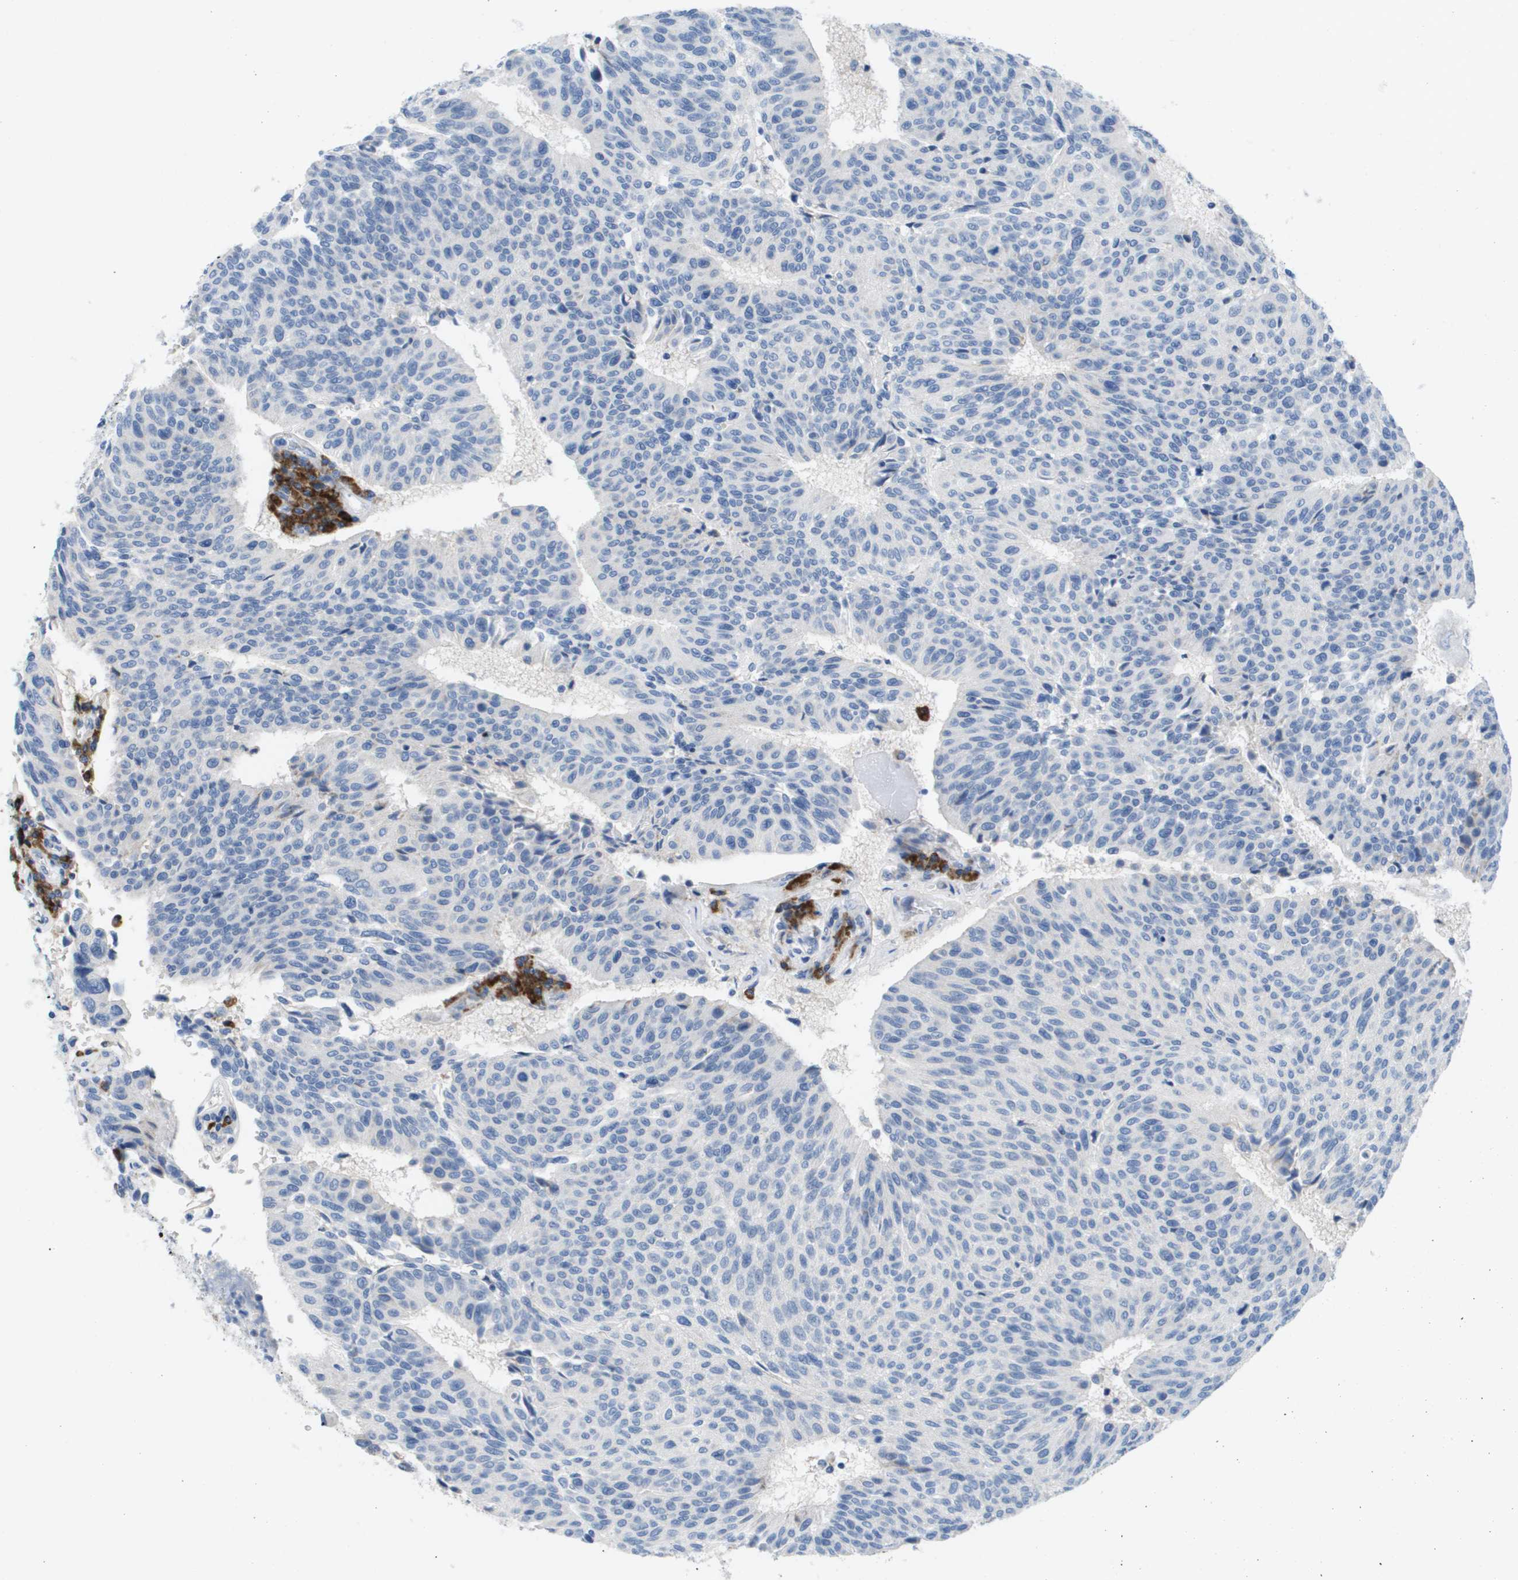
{"staining": {"intensity": "negative", "quantity": "none", "location": "none"}, "tissue": "urothelial cancer", "cell_type": "Tumor cells", "image_type": "cancer", "snomed": [{"axis": "morphology", "description": "Urothelial carcinoma, High grade"}, {"axis": "topography", "description": "Urinary bladder"}], "caption": "The immunohistochemistry (IHC) micrograph has no significant staining in tumor cells of urothelial cancer tissue.", "gene": "CD3G", "patient": {"sex": "male", "age": 66}}